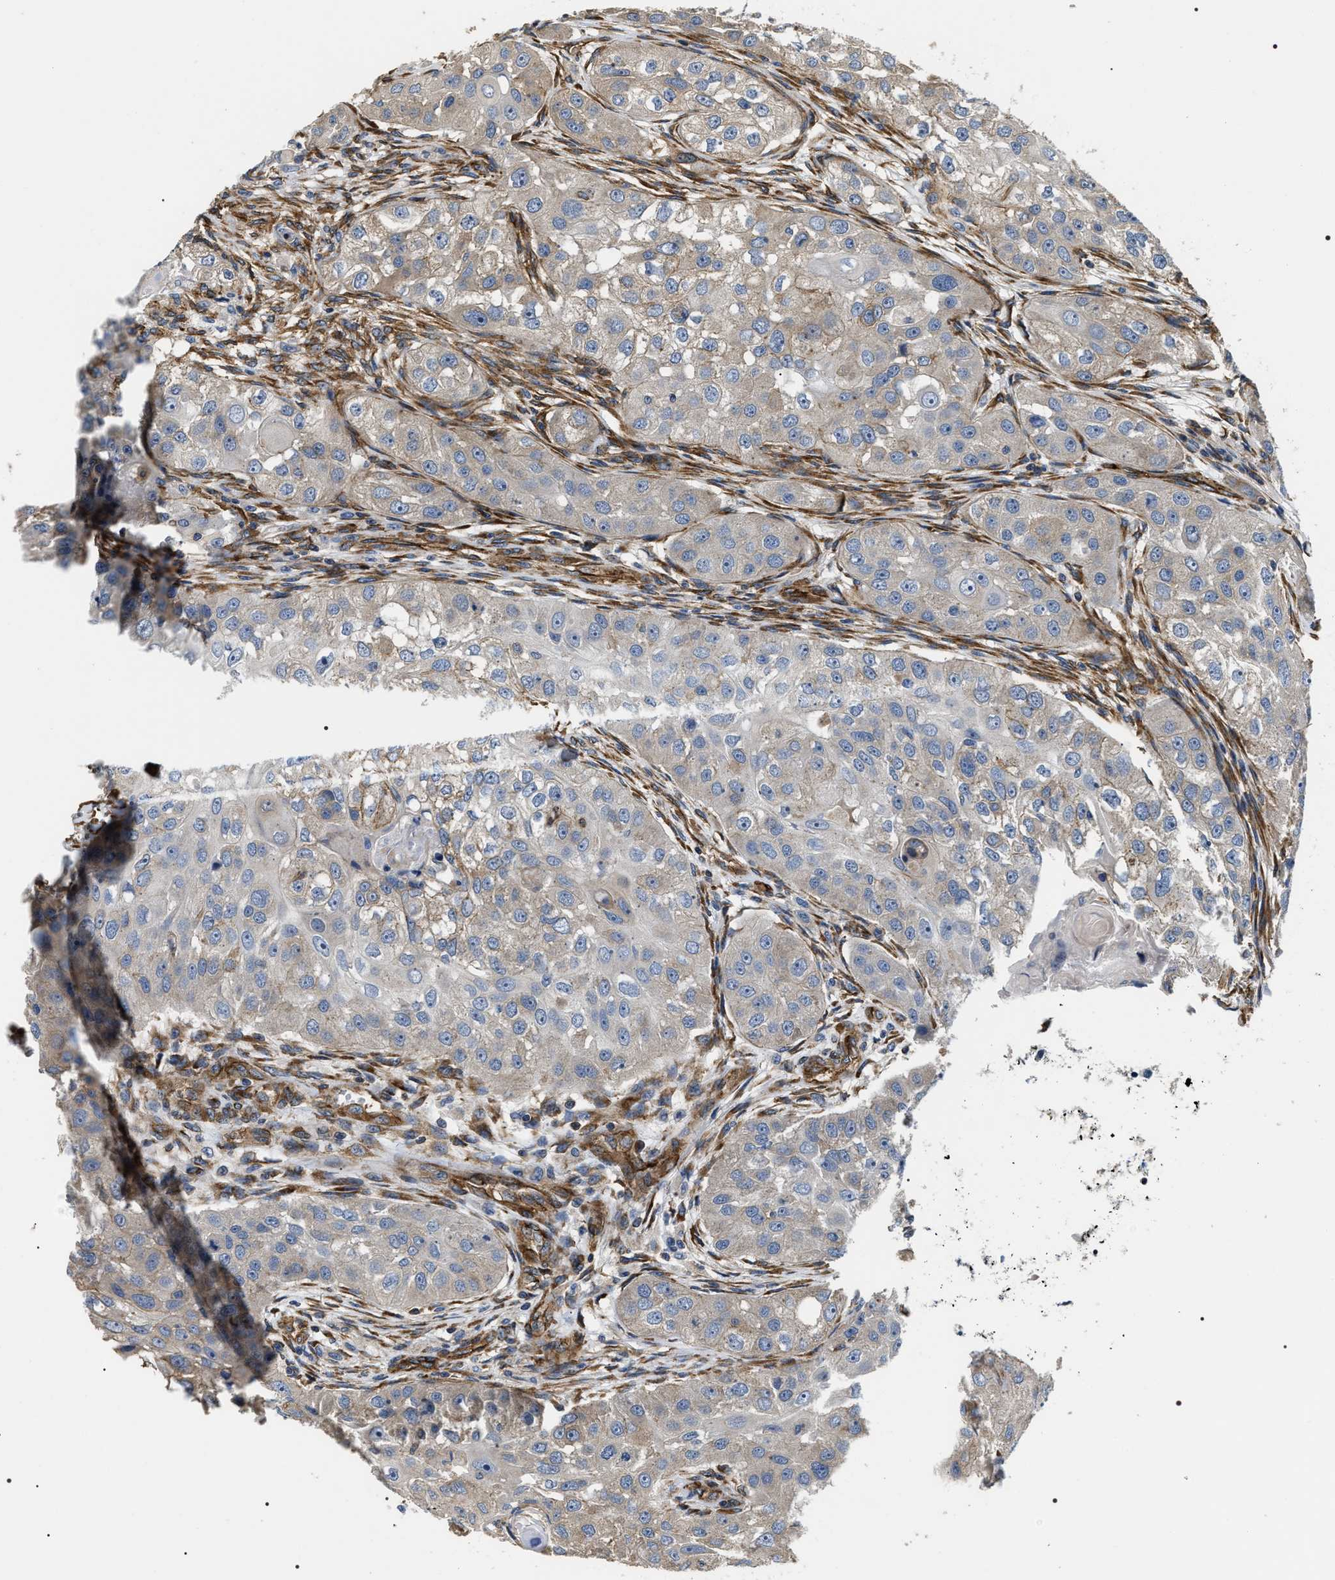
{"staining": {"intensity": "weak", "quantity": "25%-75%", "location": "cytoplasmic/membranous"}, "tissue": "head and neck cancer", "cell_type": "Tumor cells", "image_type": "cancer", "snomed": [{"axis": "morphology", "description": "Normal tissue, NOS"}, {"axis": "morphology", "description": "Squamous cell carcinoma, NOS"}, {"axis": "topography", "description": "Skeletal muscle"}, {"axis": "topography", "description": "Head-Neck"}], "caption": "A micrograph of human head and neck squamous cell carcinoma stained for a protein shows weak cytoplasmic/membranous brown staining in tumor cells. (brown staining indicates protein expression, while blue staining denotes nuclei).", "gene": "ZC3HAV1L", "patient": {"sex": "male", "age": 51}}